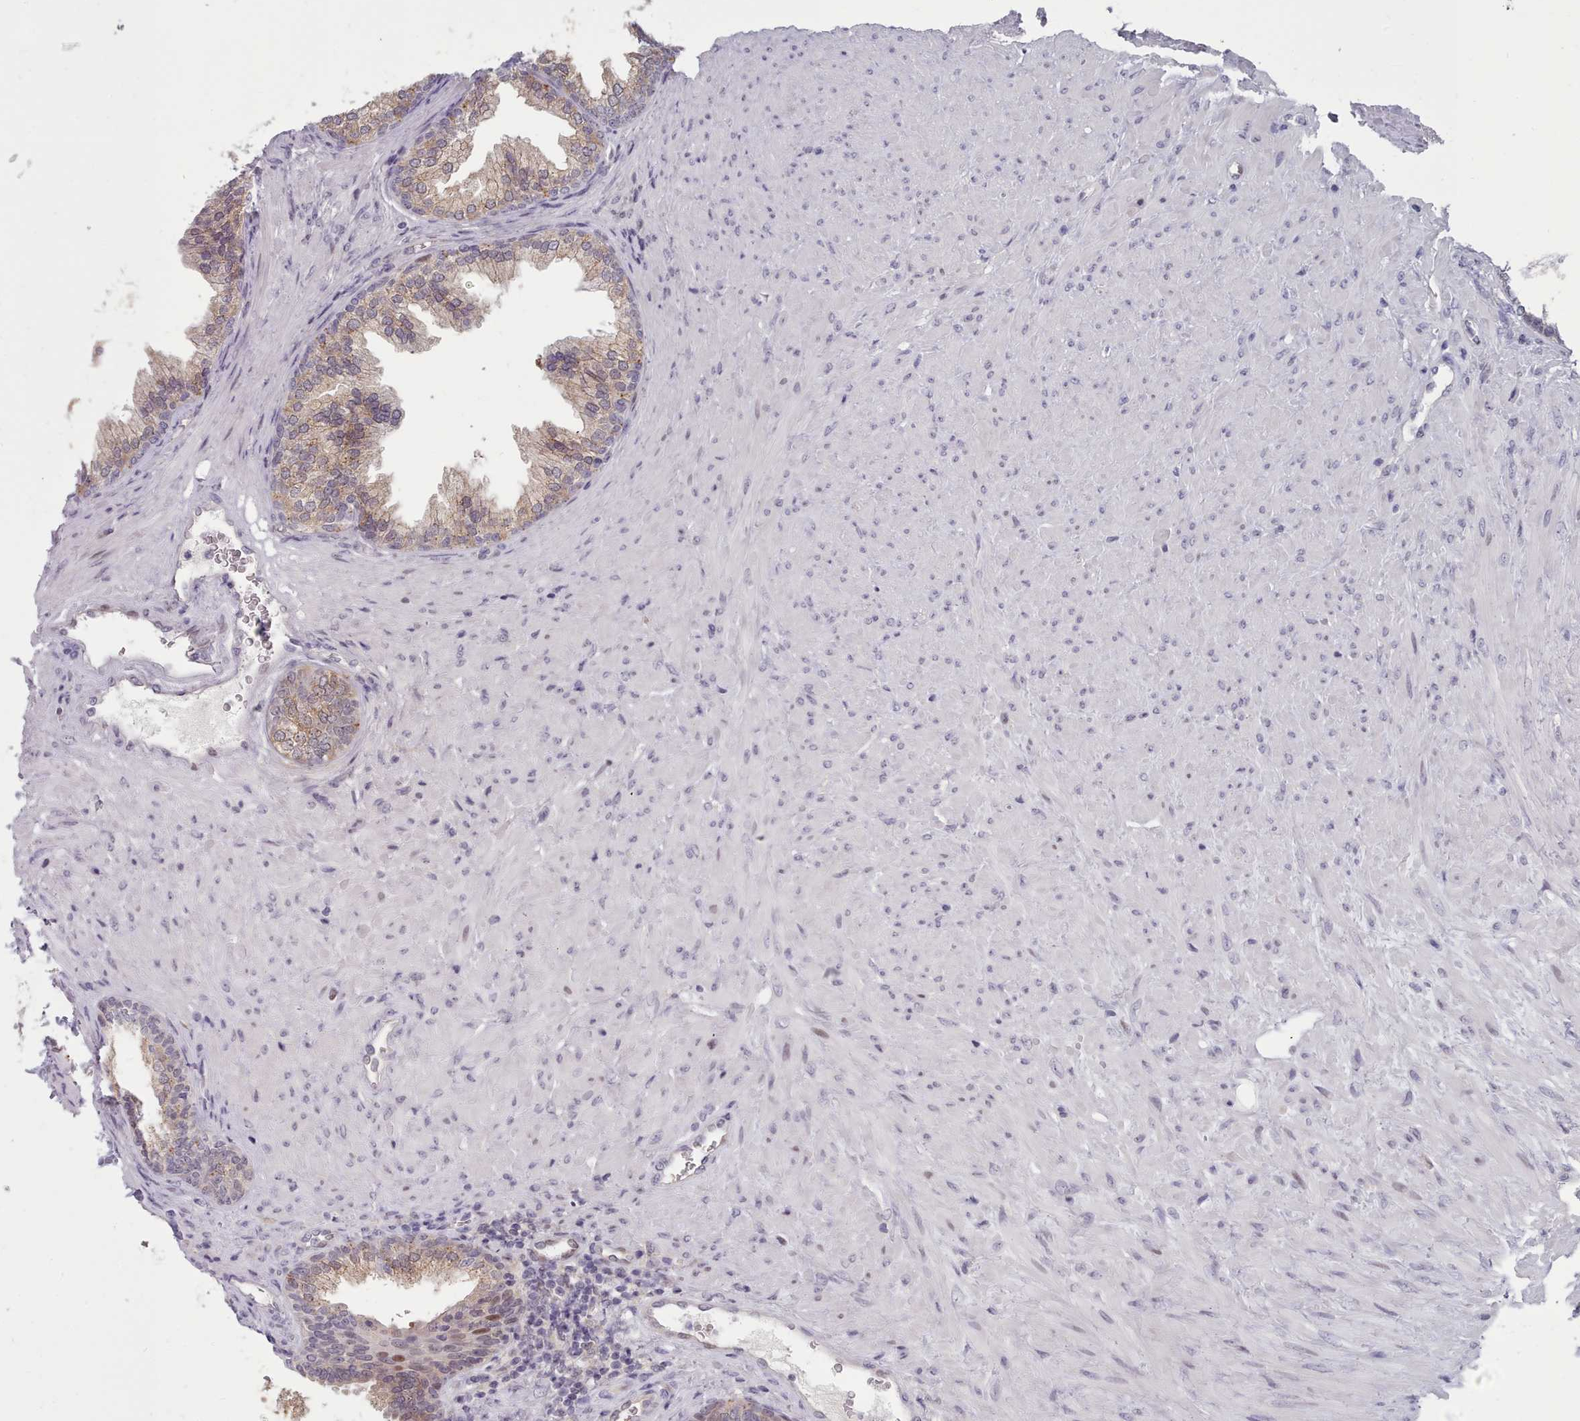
{"staining": {"intensity": "strong", "quantity": "25%-75%", "location": "cytoplasmic/membranous"}, "tissue": "prostate", "cell_type": "Glandular cells", "image_type": "normal", "snomed": [{"axis": "morphology", "description": "Normal tissue, NOS"}, {"axis": "topography", "description": "Prostate"}], "caption": "A photomicrograph of human prostate stained for a protein demonstrates strong cytoplasmic/membranous brown staining in glandular cells. The protein is stained brown, and the nuclei are stained in blue (DAB IHC with brightfield microscopy, high magnification).", "gene": "GINS1", "patient": {"sex": "male", "age": 76}}